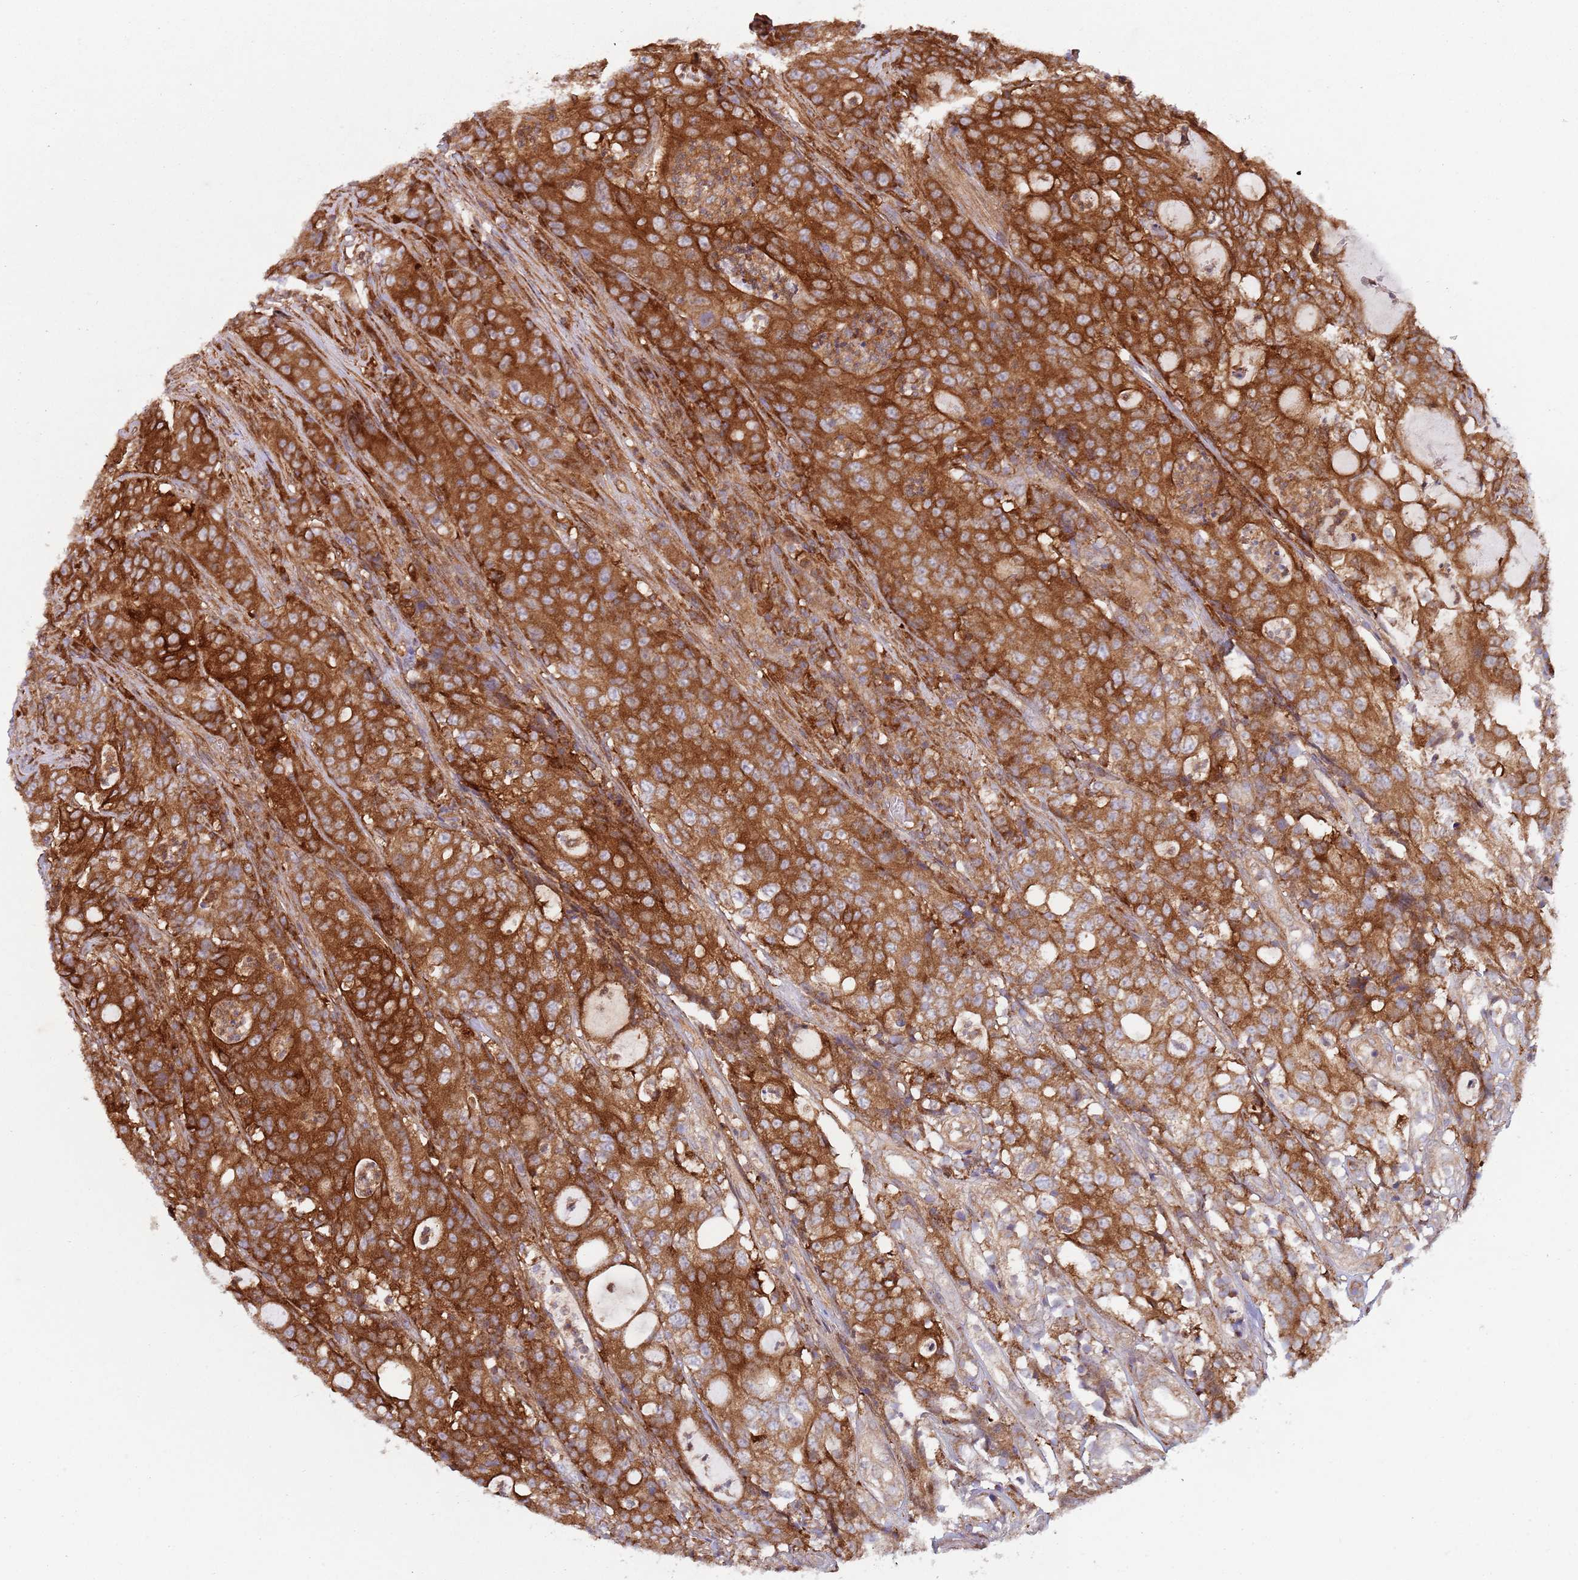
{"staining": {"intensity": "strong", "quantity": ">75%", "location": "cytoplasmic/membranous"}, "tissue": "colorectal cancer", "cell_type": "Tumor cells", "image_type": "cancer", "snomed": [{"axis": "morphology", "description": "Adenocarcinoma, NOS"}, {"axis": "topography", "description": "Colon"}], "caption": "Approximately >75% of tumor cells in human colorectal cancer display strong cytoplasmic/membranous protein positivity as visualized by brown immunohistochemical staining.", "gene": "ZMYM5", "patient": {"sex": "male", "age": 83}}